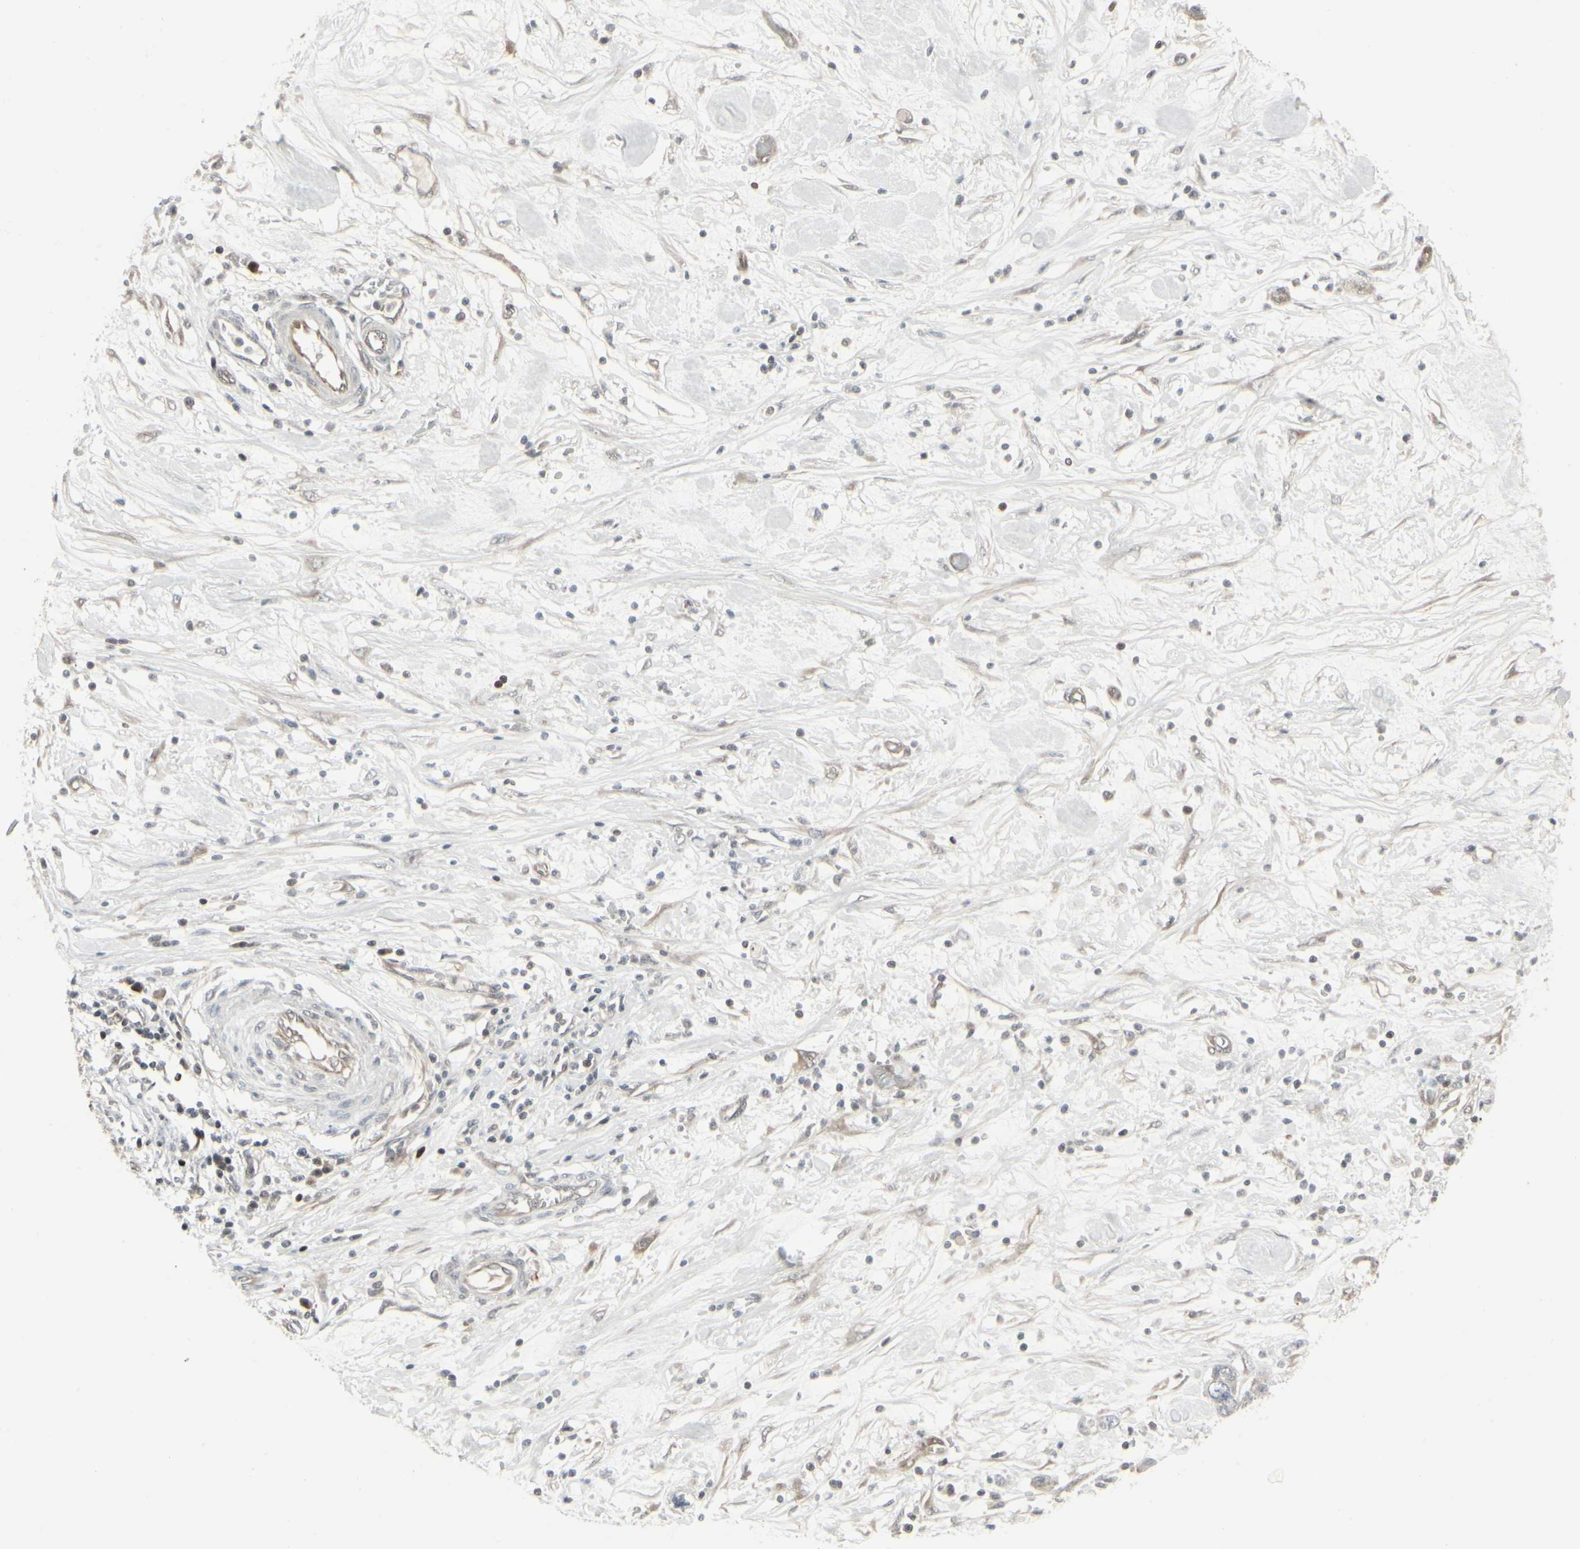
{"staining": {"intensity": "weak", "quantity": ">75%", "location": "cytoplasmic/membranous"}, "tissue": "pancreatic cancer", "cell_type": "Tumor cells", "image_type": "cancer", "snomed": [{"axis": "morphology", "description": "Adenocarcinoma, NOS"}, {"axis": "topography", "description": "Pancreas"}], "caption": "Weak cytoplasmic/membranous protein positivity is seen in about >75% of tumor cells in adenocarcinoma (pancreatic).", "gene": "IGFBP6", "patient": {"sex": "female", "age": 57}}